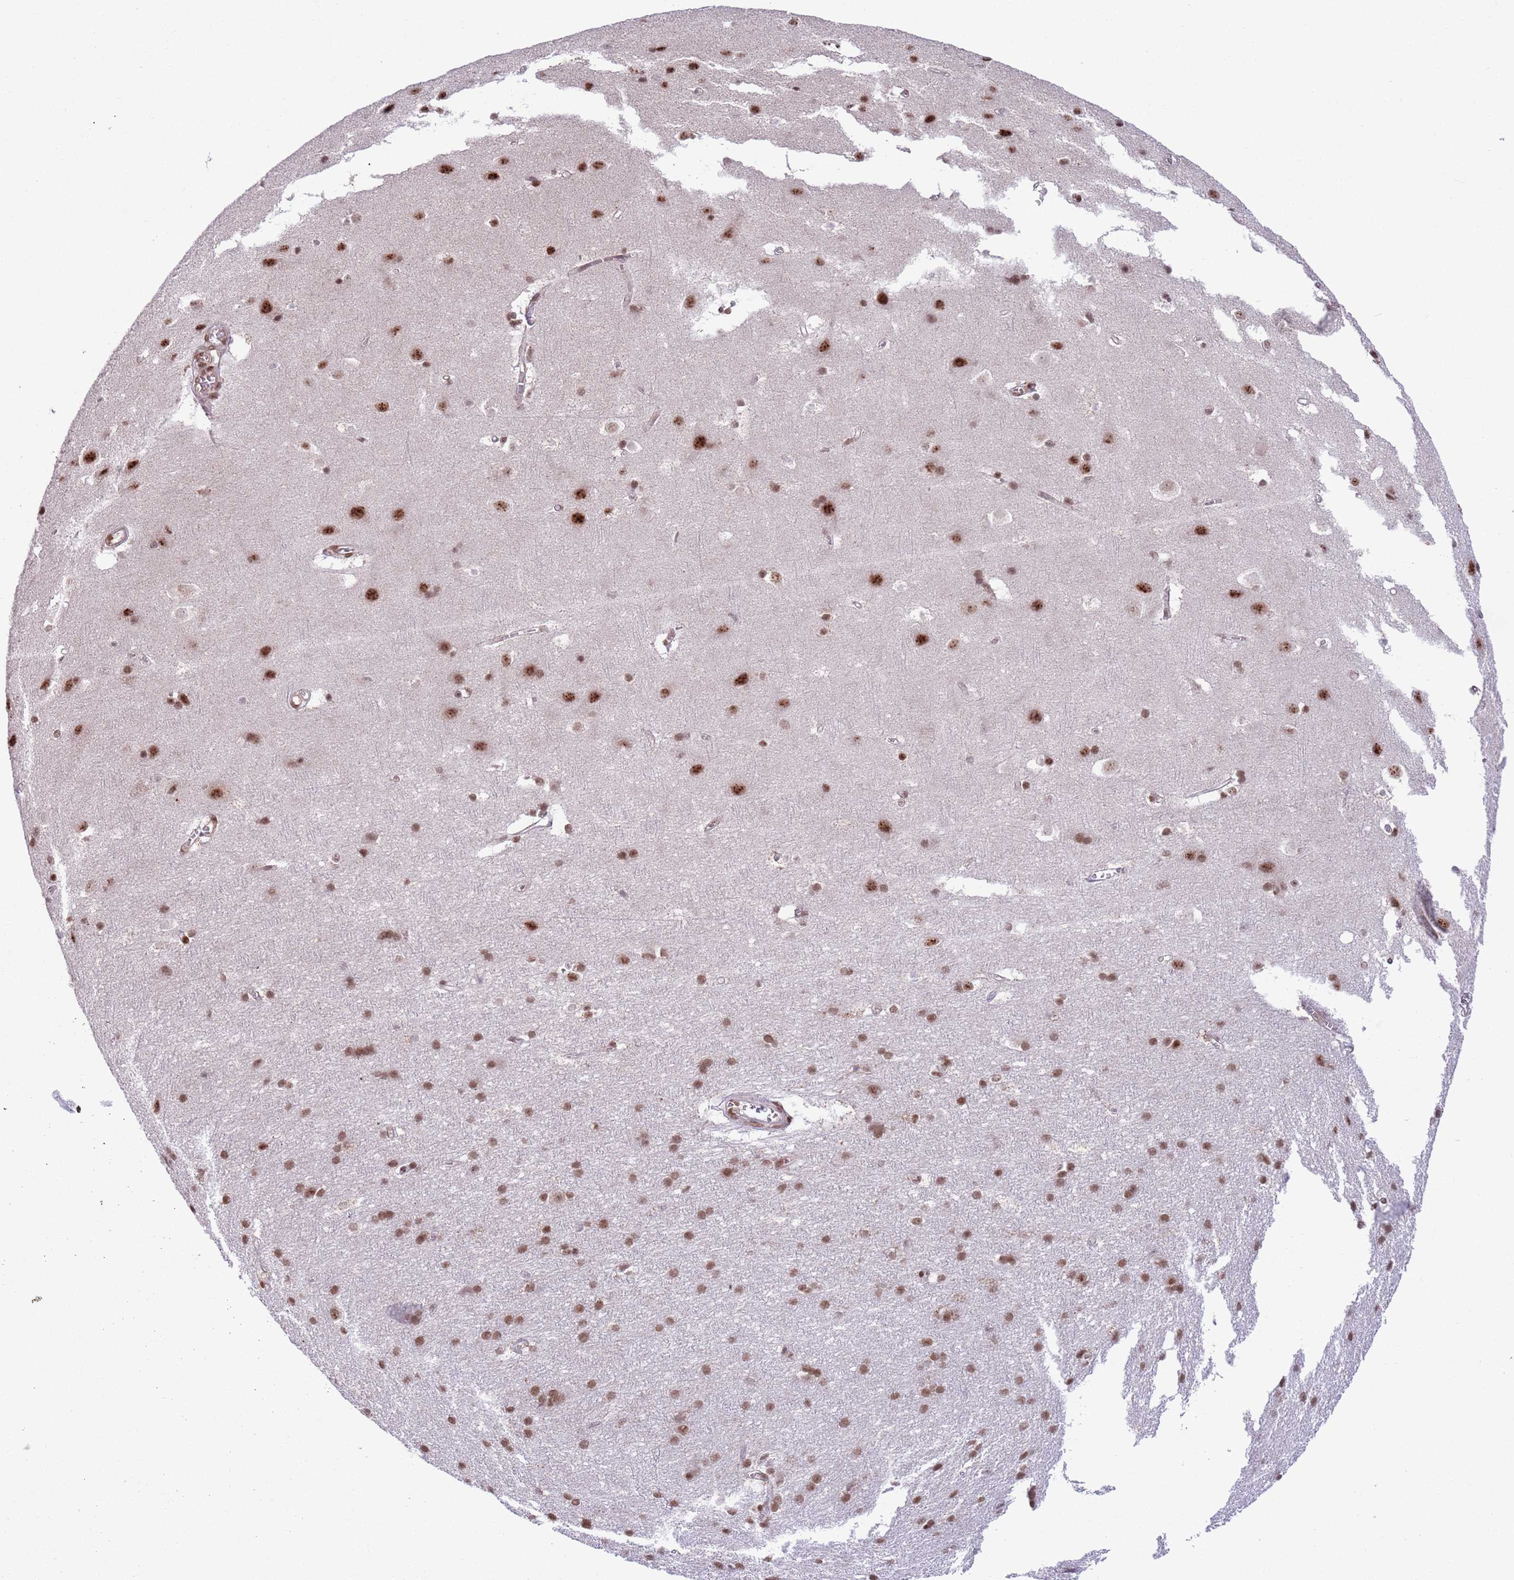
{"staining": {"intensity": "negative", "quantity": "none", "location": "none"}, "tissue": "cerebral cortex", "cell_type": "Endothelial cells", "image_type": "normal", "snomed": [{"axis": "morphology", "description": "Normal tissue, NOS"}, {"axis": "topography", "description": "Cerebral cortex"}], "caption": "Immunohistochemical staining of normal cerebral cortex exhibits no significant positivity in endothelial cells.", "gene": "SIPA1L3", "patient": {"sex": "male", "age": 54}}